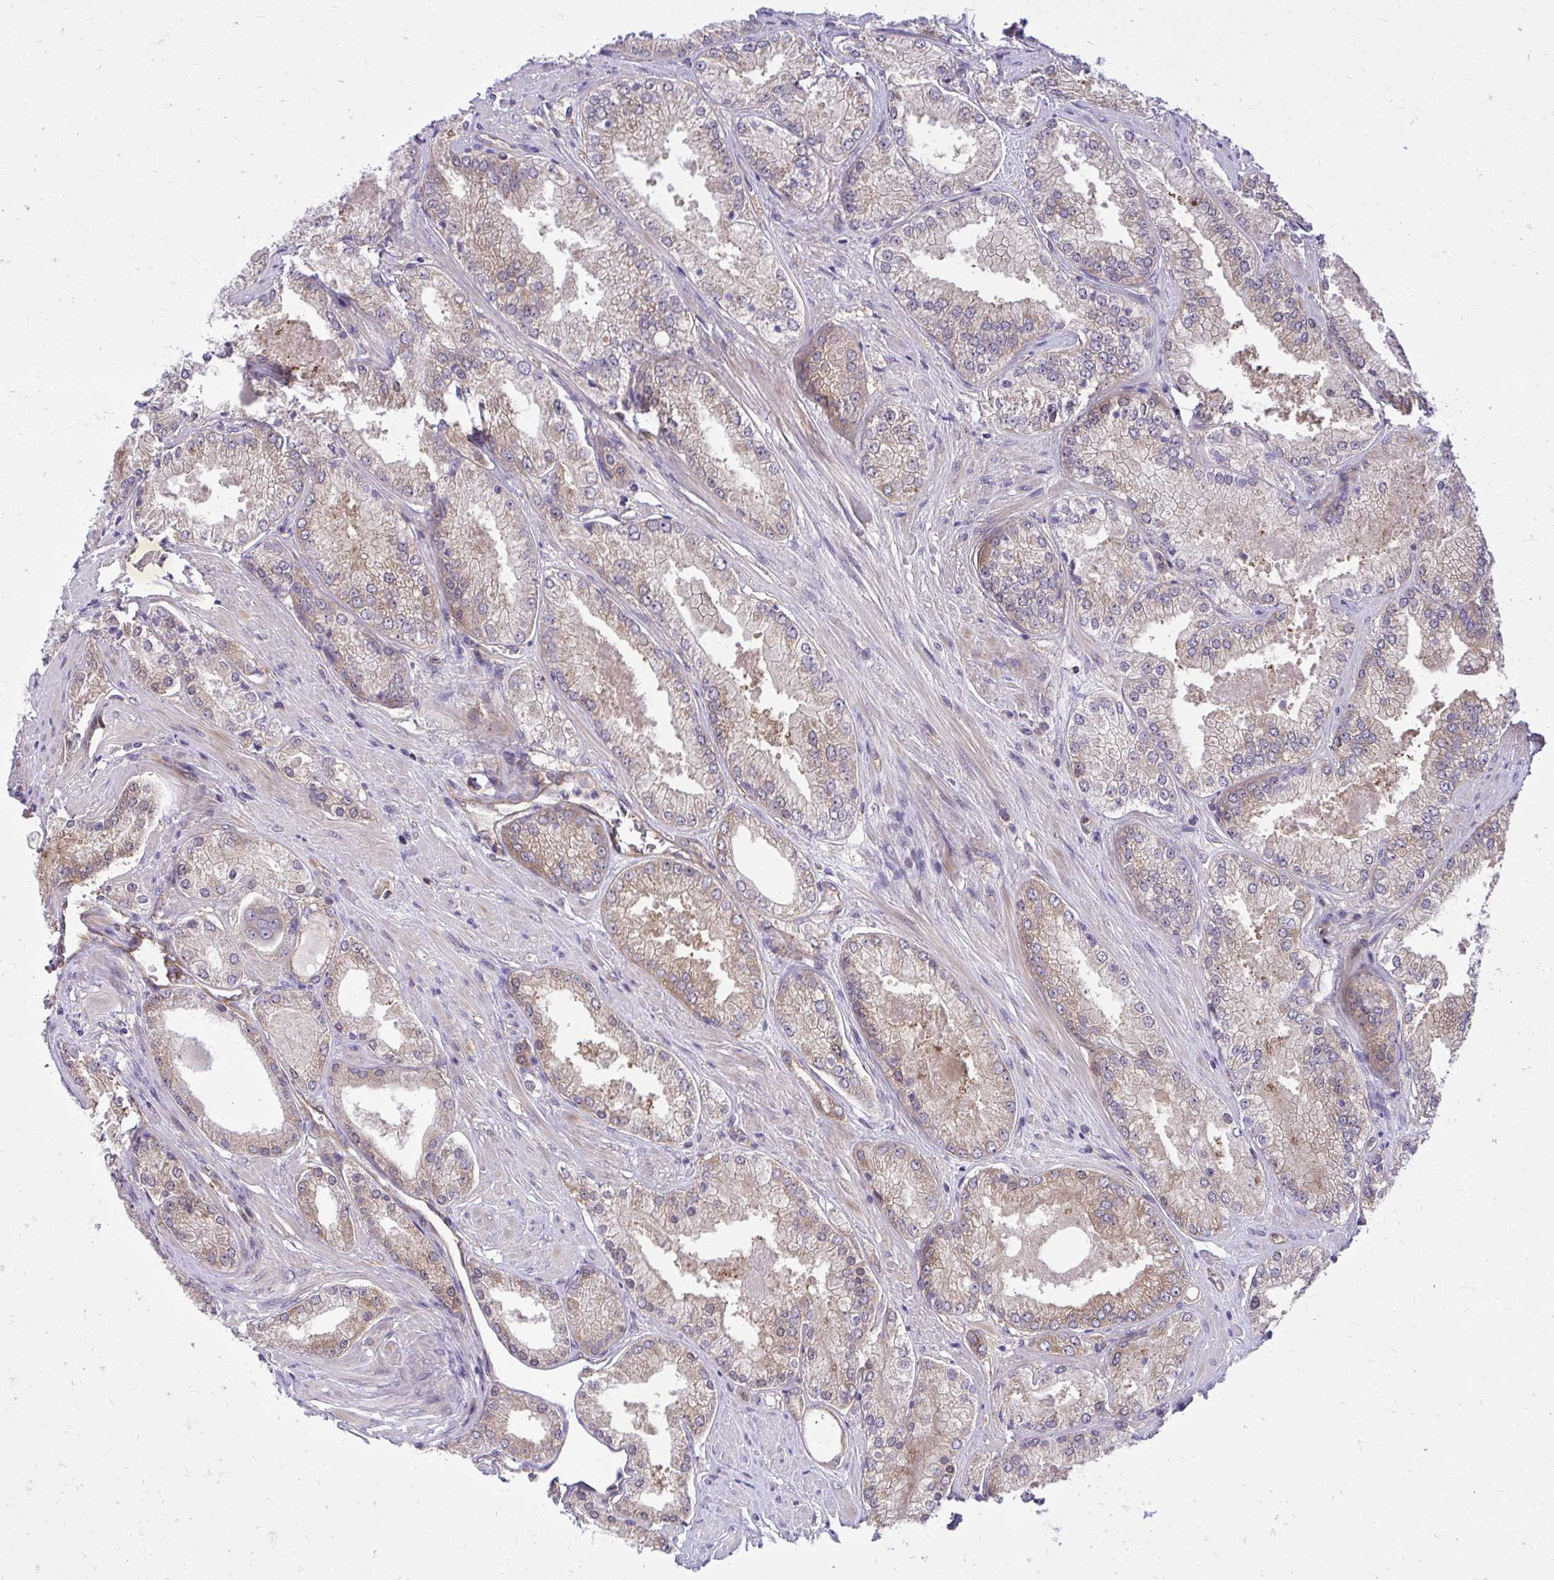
{"staining": {"intensity": "weak", "quantity": "25%-75%", "location": "cytoplasmic/membranous"}, "tissue": "prostate cancer", "cell_type": "Tumor cells", "image_type": "cancer", "snomed": [{"axis": "morphology", "description": "Adenocarcinoma, Low grade"}, {"axis": "topography", "description": "Prostate"}], "caption": "A brown stain labels weak cytoplasmic/membranous positivity of a protein in adenocarcinoma (low-grade) (prostate) tumor cells.", "gene": "PPP5C", "patient": {"sex": "male", "age": 68}}